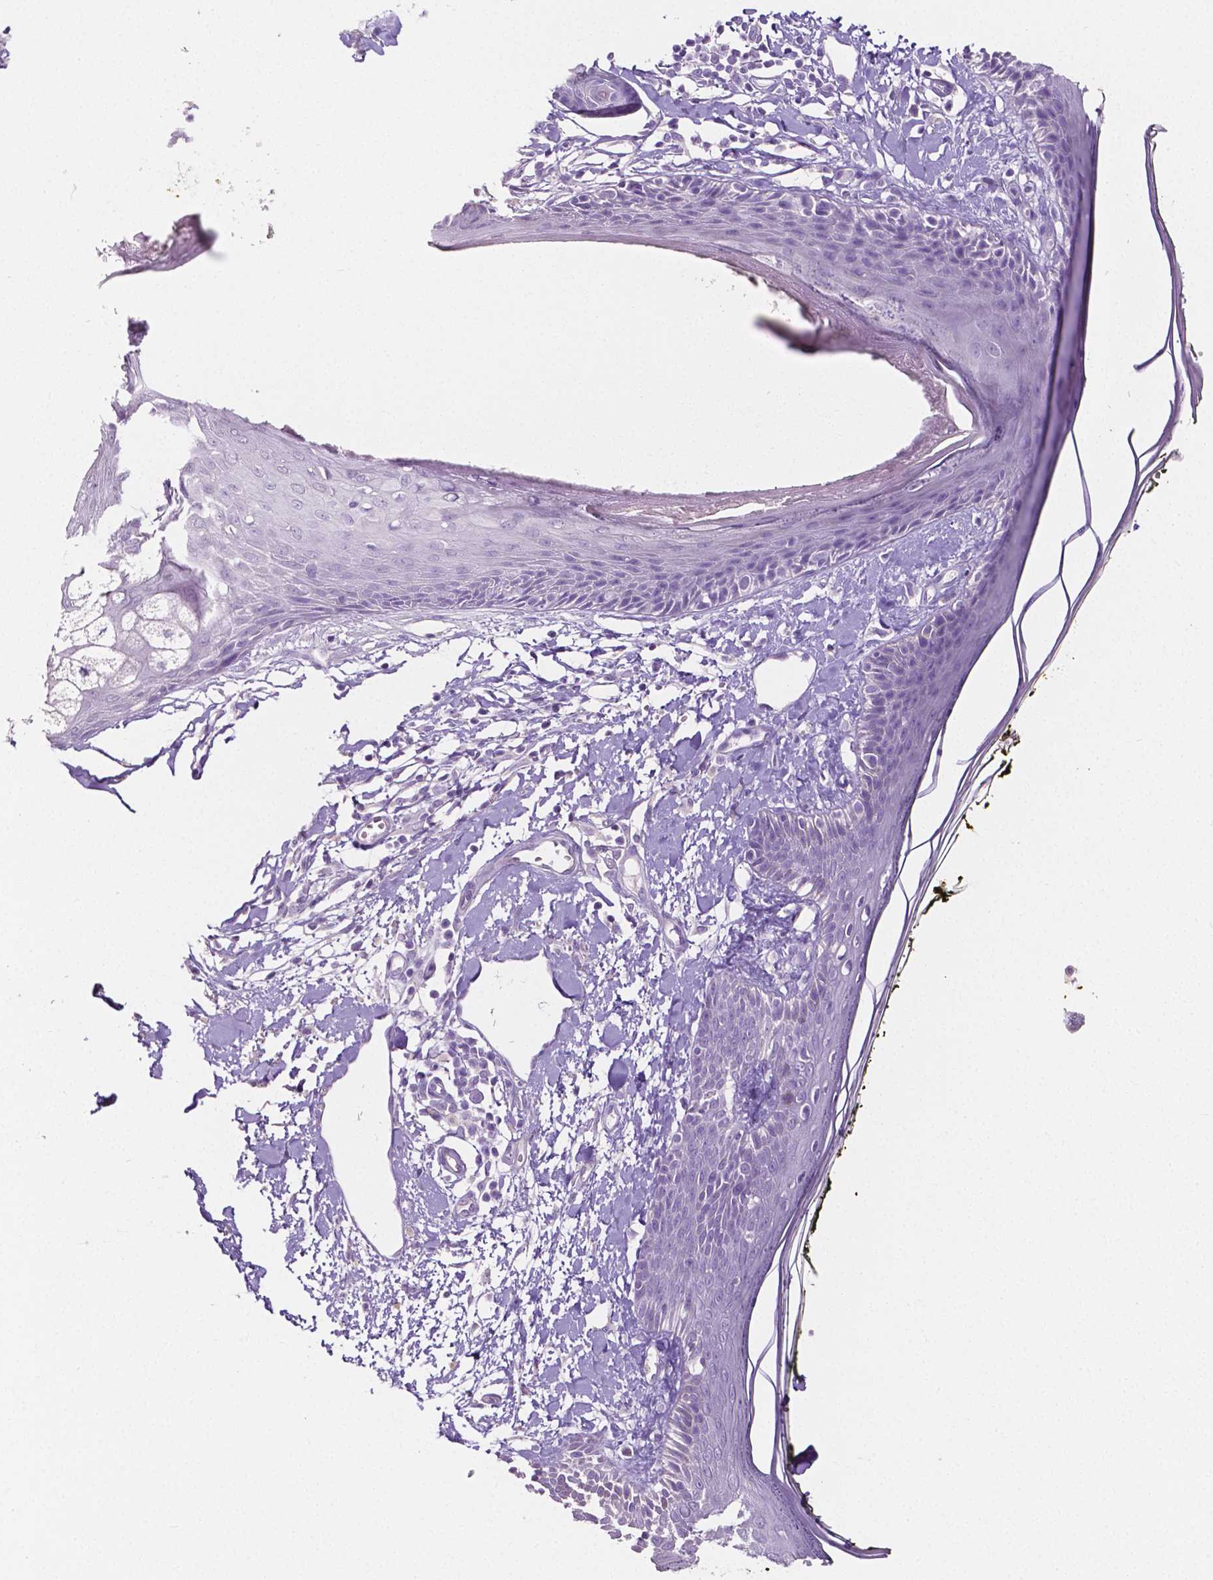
{"staining": {"intensity": "negative", "quantity": "none", "location": "none"}, "tissue": "skin", "cell_type": "Fibroblasts", "image_type": "normal", "snomed": [{"axis": "morphology", "description": "Normal tissue, NOS"}, {"axis": "topography", "description": "Skin"}], "caption": "This is an immunohistochemistry (IHC) histopathology image of benign skin. There is no staining in fibroblasts.", "gene": "SLC22A2", "patient": {"sex": "male", "age": 76}}